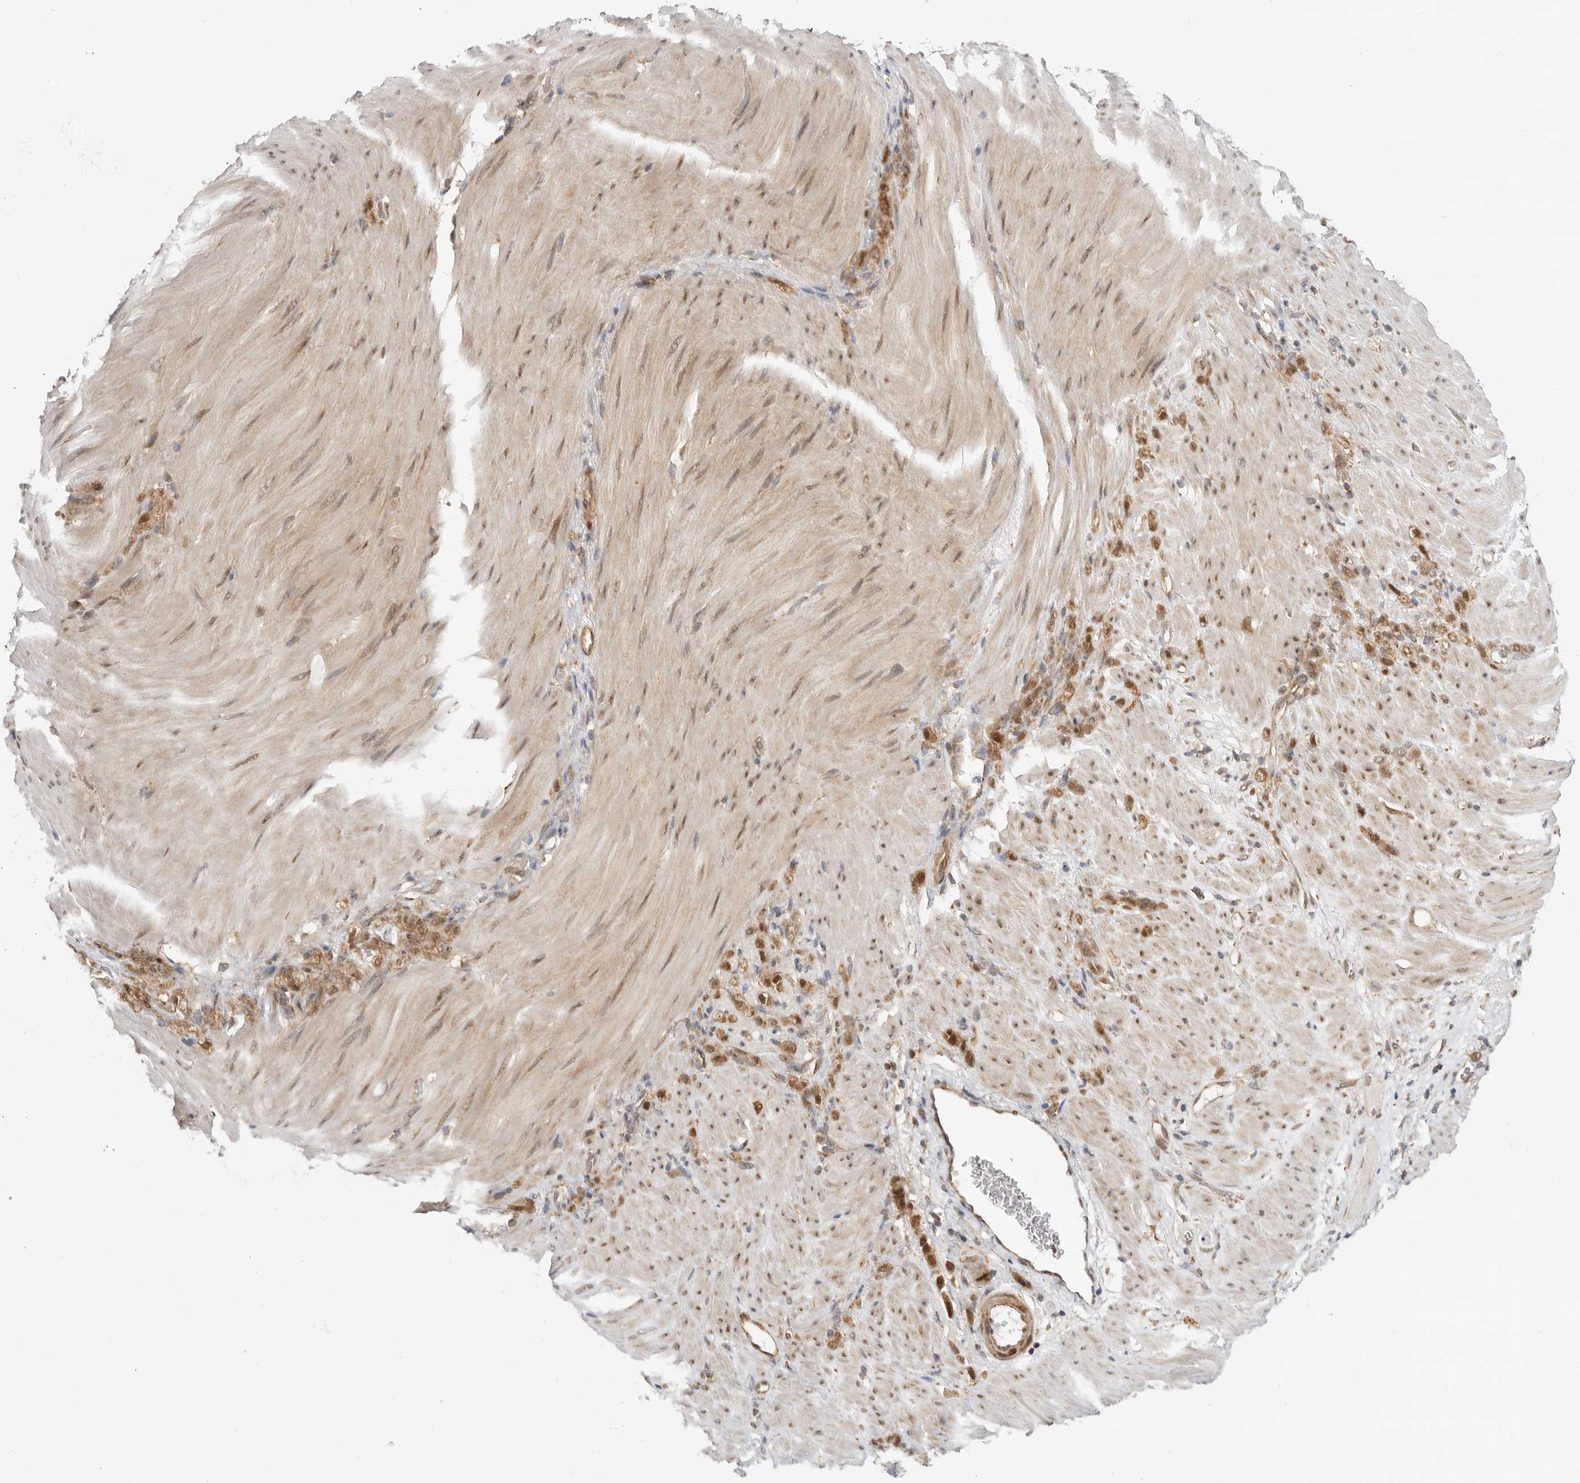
{"staining": {"intensity": "moderate", "quantity": ">75%", "location": "cytoplasmic/membranous,nuclear"}, "tissue": "stomach cancer", "cell_type": "Tumor cells", "image_type": "cancer", "snomed": [{"axis": "morphology", "description": "Normal tissue, NOS"}, {"axis": "morphology", "description": "Adenocarcinoma, NOS"}, {"axis": "topography", "description": "Stomach"}], "caption": "Immunohistochemical staining of human stomach cancer (adenocarcinoma) reveals medium levels of moderate cytoplasmic/membranous and nuclear protein positivity in about >75% of tumor cells.", "gene": "DCAF8", "patient": {"sex": "male", "age": 82}}